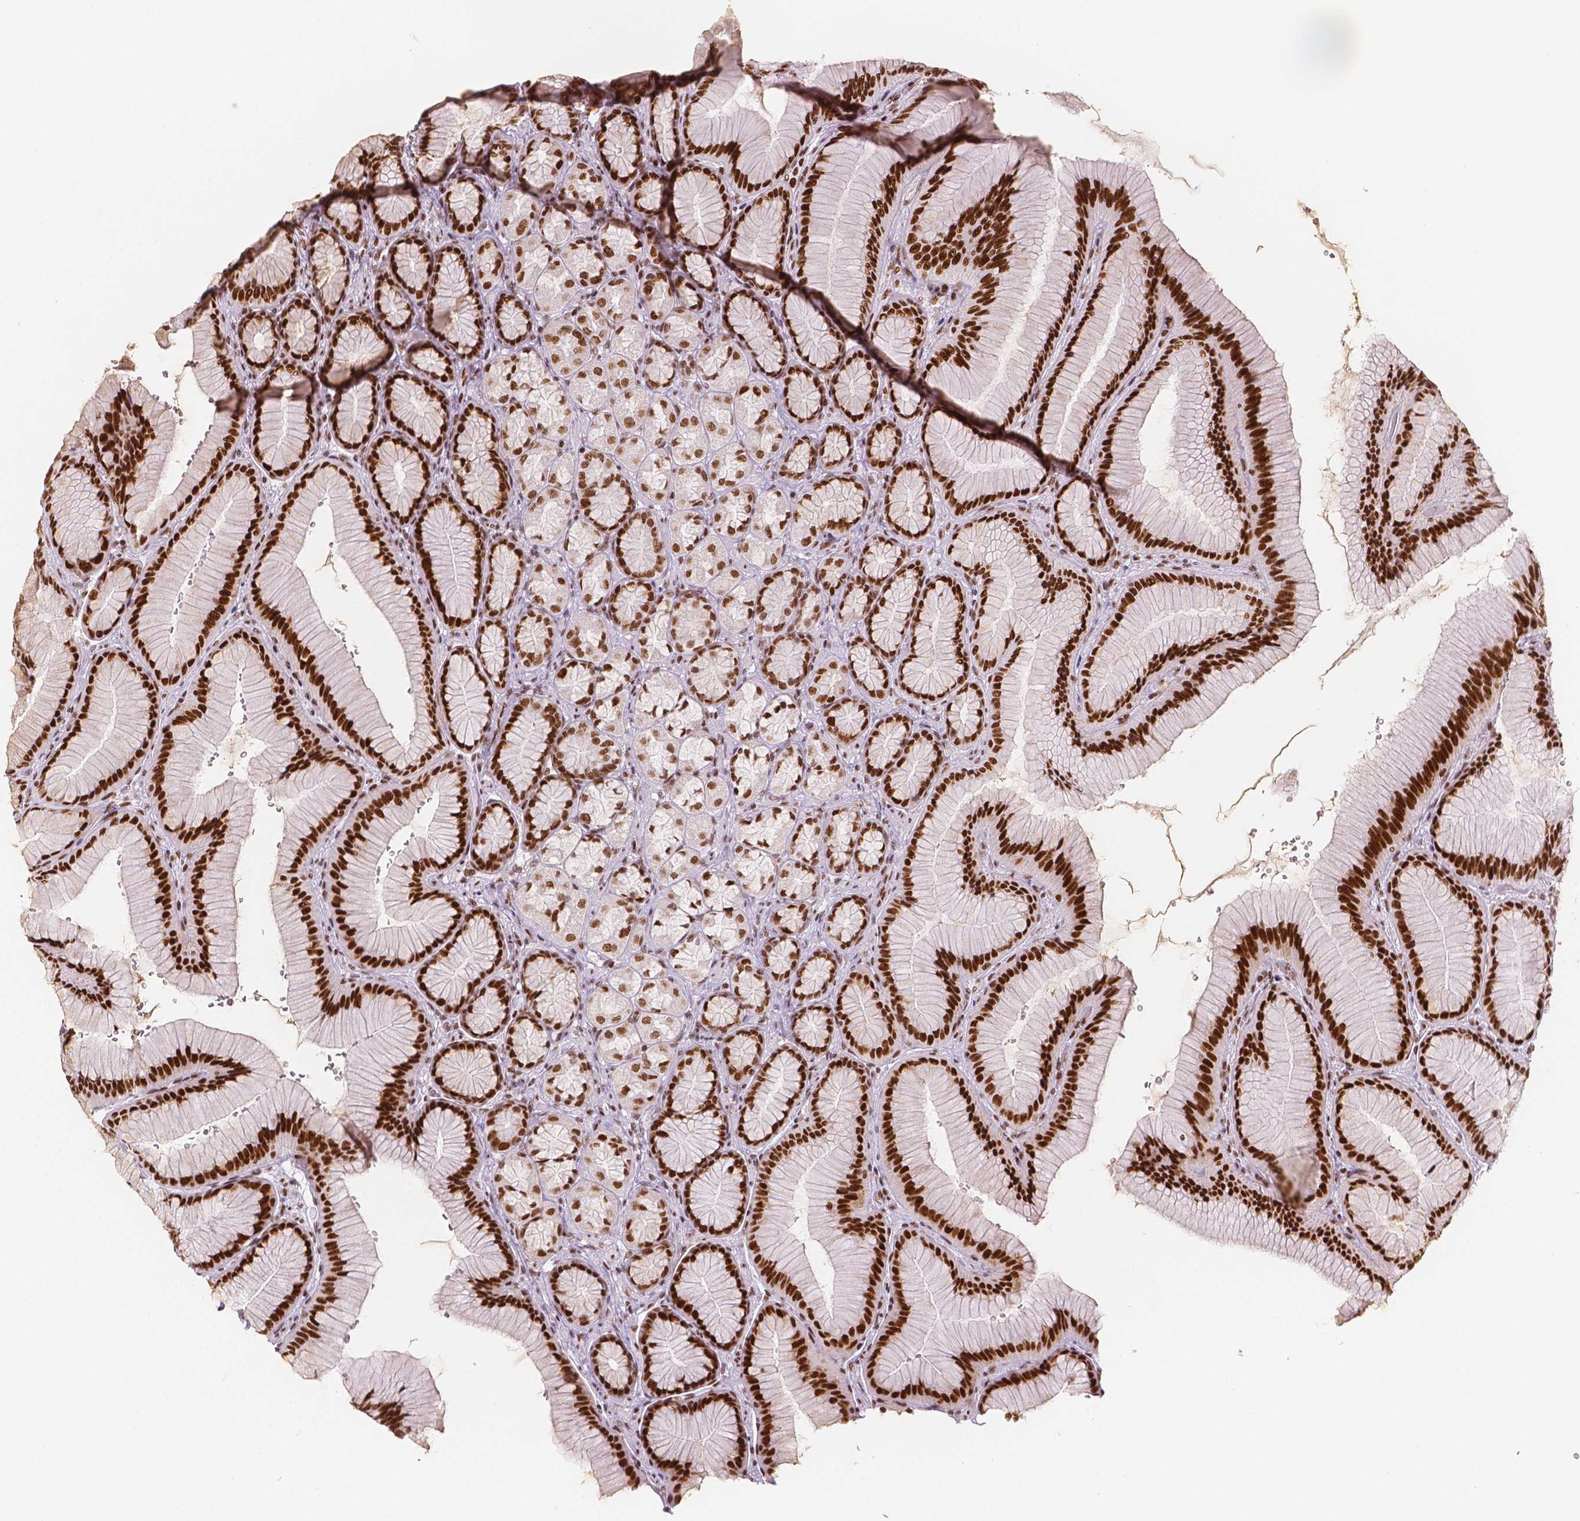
{"staining": {"intensity": "strong", "quantity": ">75%", "location": "nuclear"}, "tissue": "stomach", "cell_type": "Glandular cells", "image_type": "normal", "snomed": [{"axis": "morphology", "description": "Normal tissue, NOS"}, {"axis": "morphology", "description": "Adenocarcinoma, NOS"}, {"axis": "morphology", "description": "Adenocarcinoma, High grade"}, {"axis": "topography", "description": "Stomach, upper"}, {"axis": "topography", "description": "Stomach"}], "caption": "IHC image of unremarkable stomach stained for a protein (brown), which displays high levels of strong nuclear expression in about >75% of glandular cells.", "gene": "HDAC1", "patient": {"sex": "female", "age": 65}}